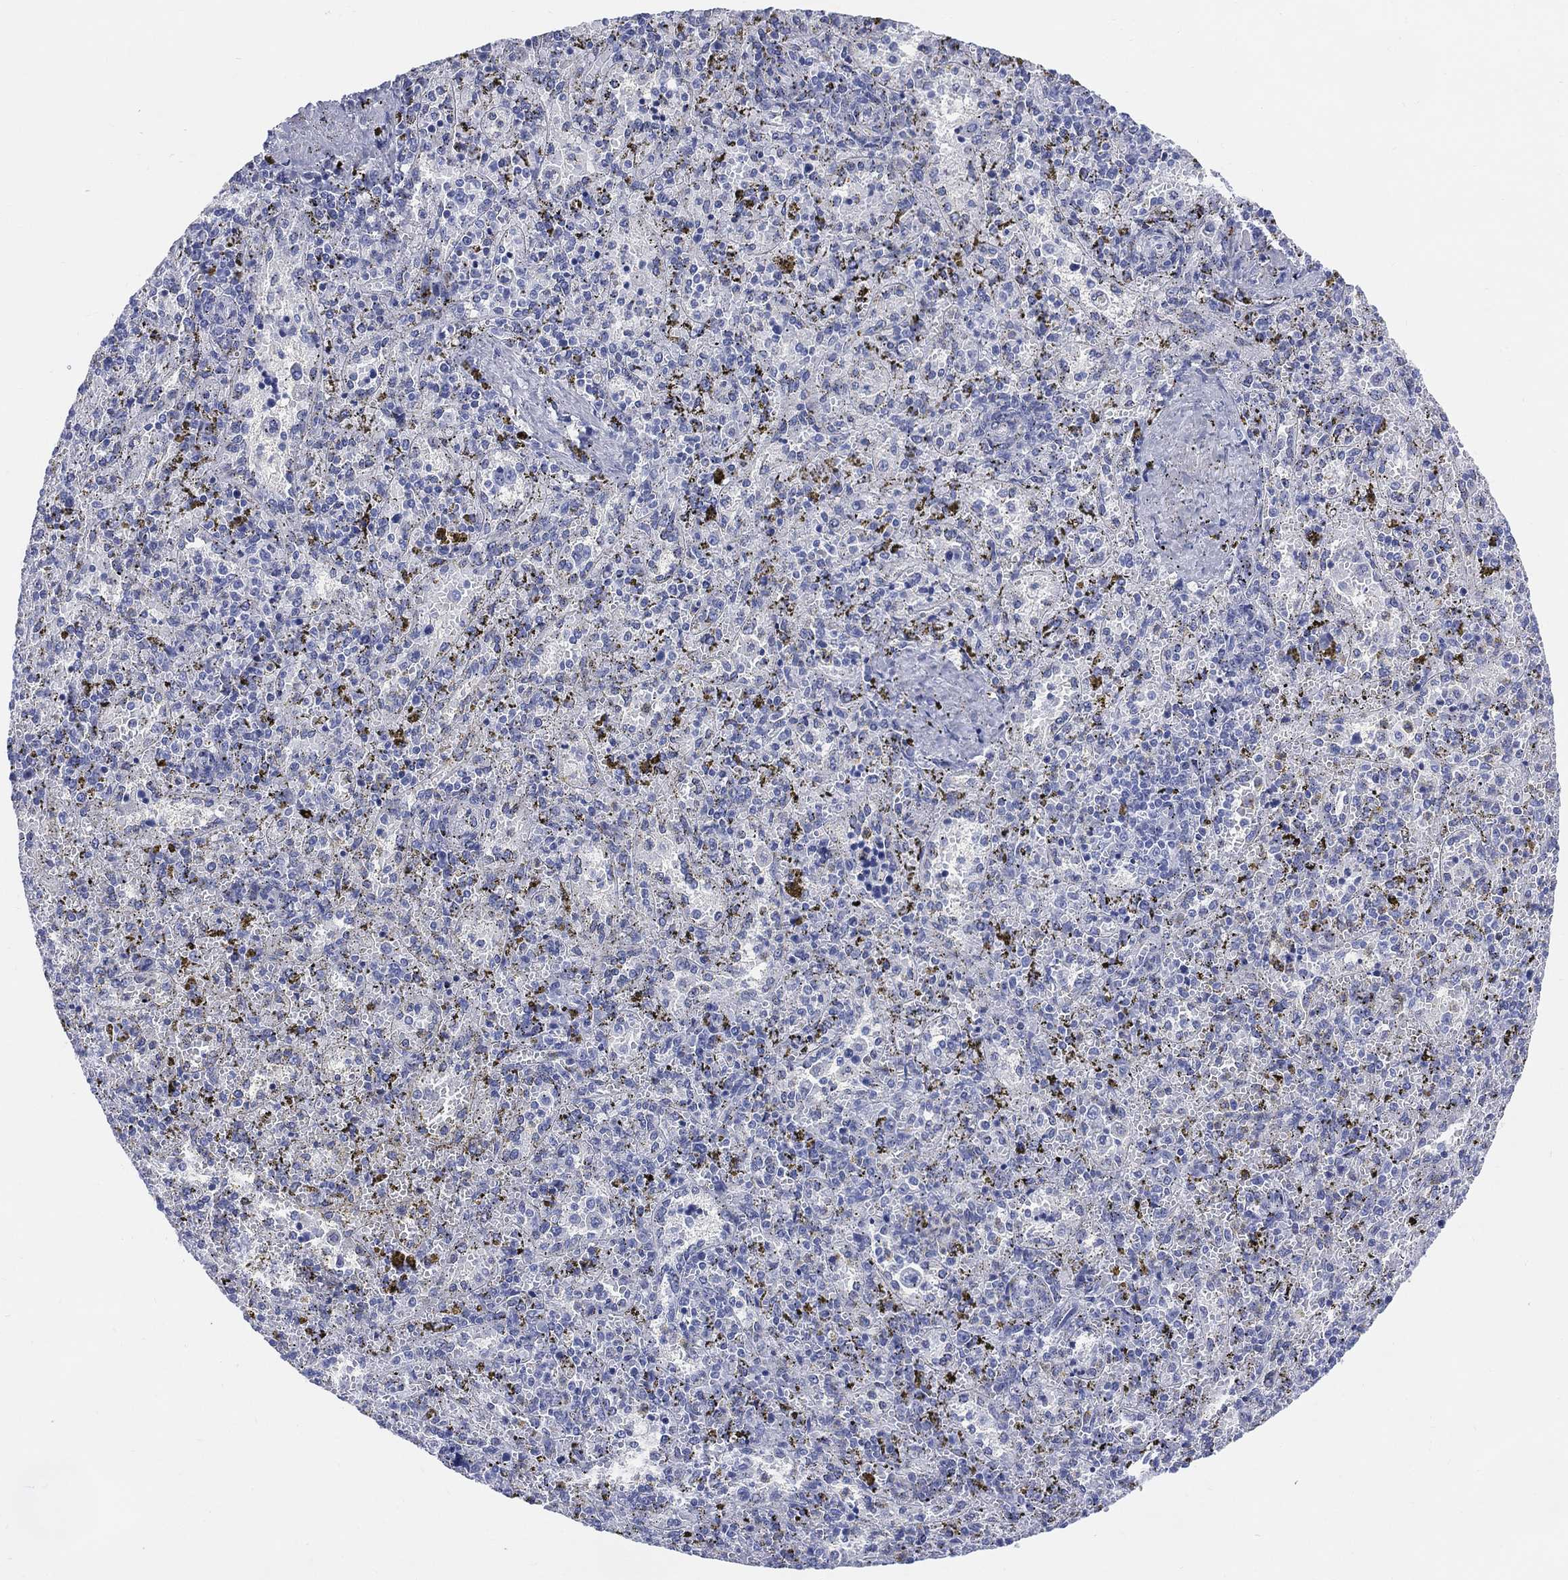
{"staining": {"intensity": "negative", "quantity": "none", "location": "none"}, "tissue": "spleen", "cell_type": "Cells in red pulp", "image_type": "normal", "snomed": [{"axis": "morphology", "description": "Normal tissue, NOS"}, {"axis": "topography", "description": "Spleen"}], "caption": "Unremarkable spleen was stained to show a protein in brown. There is no significant expression in cells in red pulp. (Stains: DAB immunohistochemistry (IHC) with hematoxylin counter stain, Microscopy: brightfield microscopy at high magnification).", "gene": "ENSG00000285953", "patient": {"sex": "female", "age": 50}}